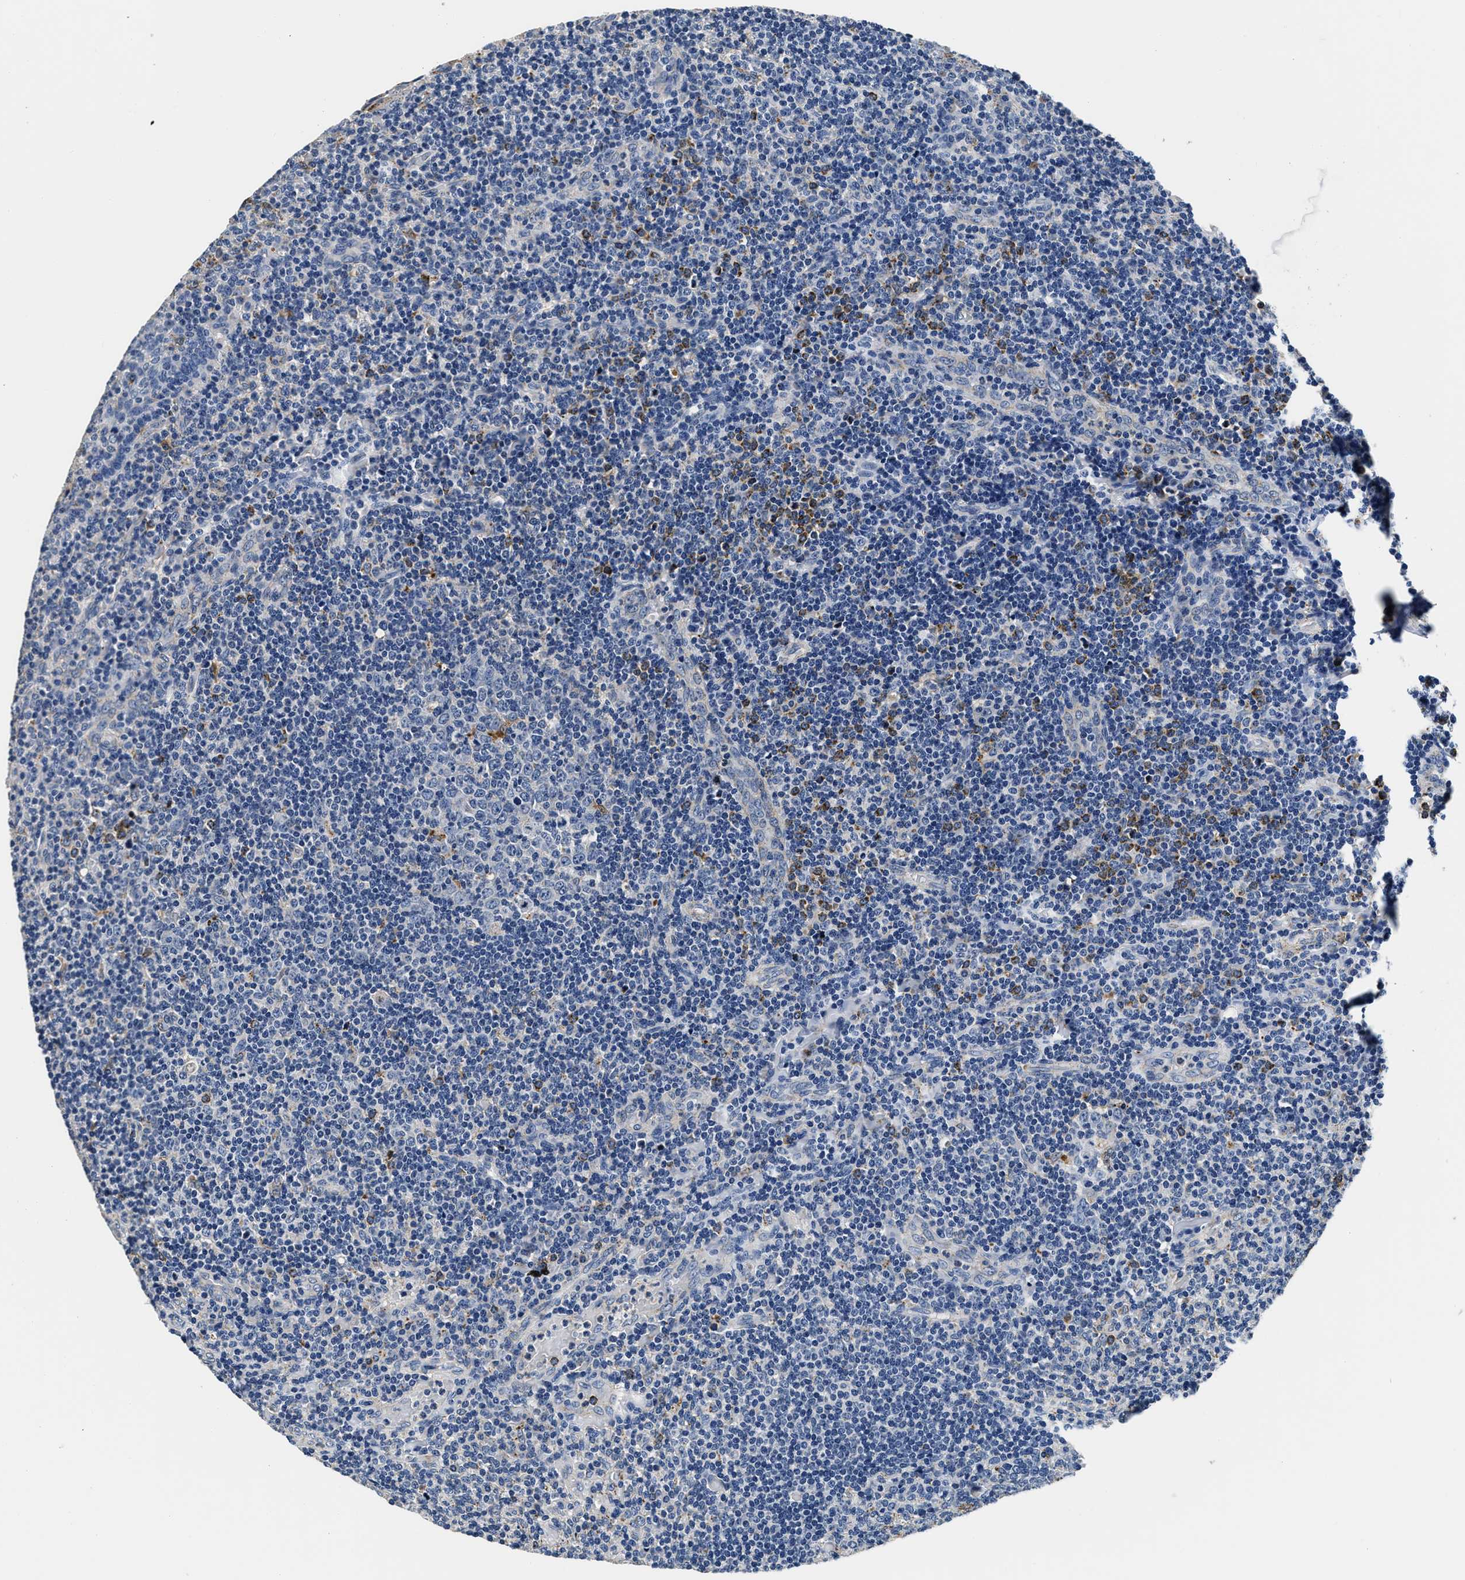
{"staining": {"intensity": "negative", "quantity": "none", "location": "none"}, "tissue": "tonsil", "cell_type": "Germinal center cells", "image_type": "normal", "snomed": [{"axis": "morphology", "description": "Normal tissue, NOS"}, {"axis": "topography", "description": "Tonsil"}], "caption": "Protein analysis of normal tonsil reveals no significant positivity in germinal center cells.", "gene": "GRN", "patient": {"sex": "female", "age": 19}}